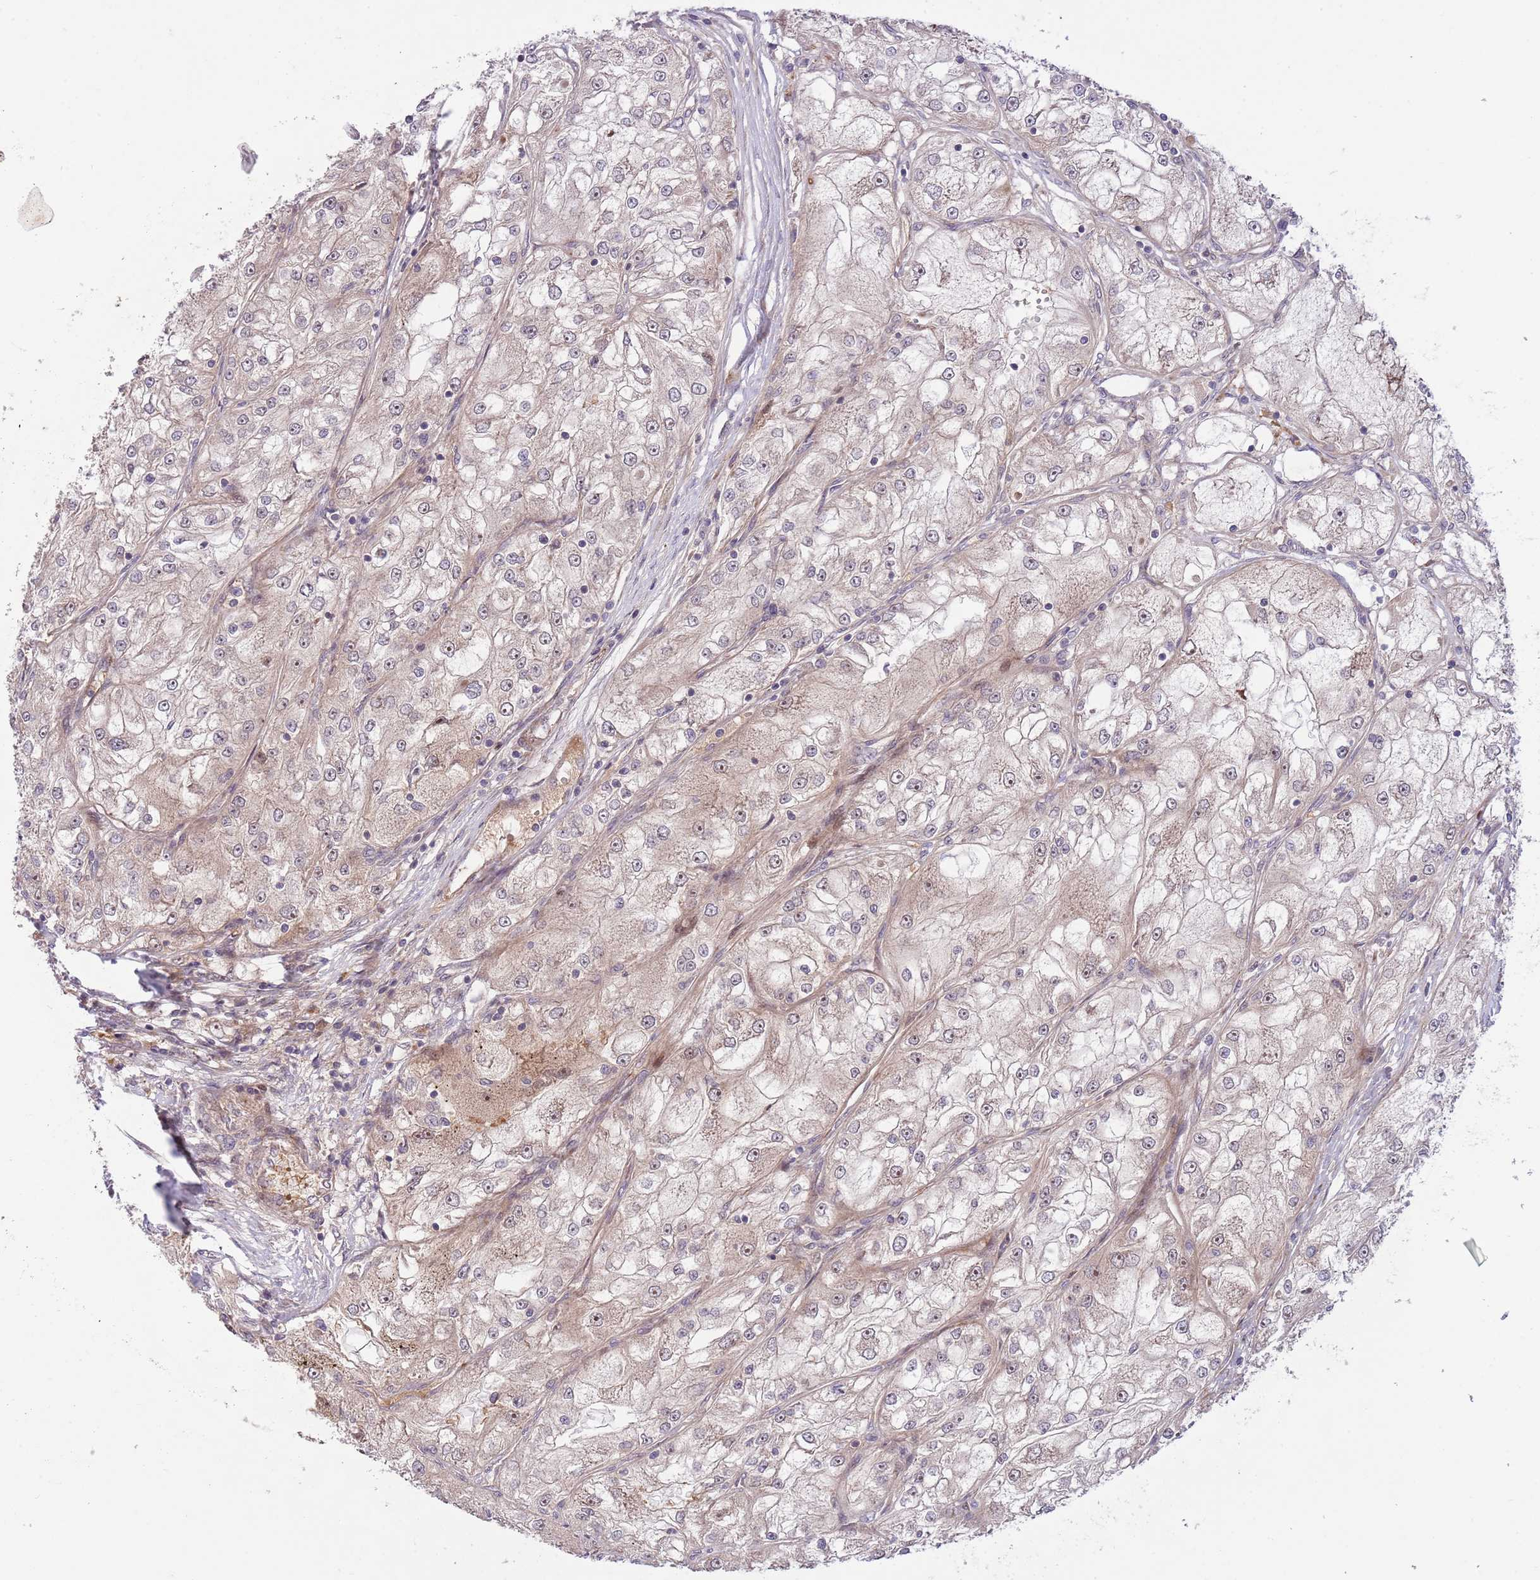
{"staining": {"intensity": "weak", "quantity": "<25%", "location": "cytoplasmic/membranous"}, "tissue": "renal cancer", "cell_type": "Tumor cells", "image_type": "cancer", "snomed": [{"axis": "morphology", "description": "Adenocarcinoma, NOS"}, {"axis": "topography", "description": "Kidney"}], "caption": "This is an IHC histopathology image of renal cancer (adenocarcinoma). There is no positivity in tumor cells.", "gene": "NT5DC4", "patient": {"sex": "female", "age": 72}}